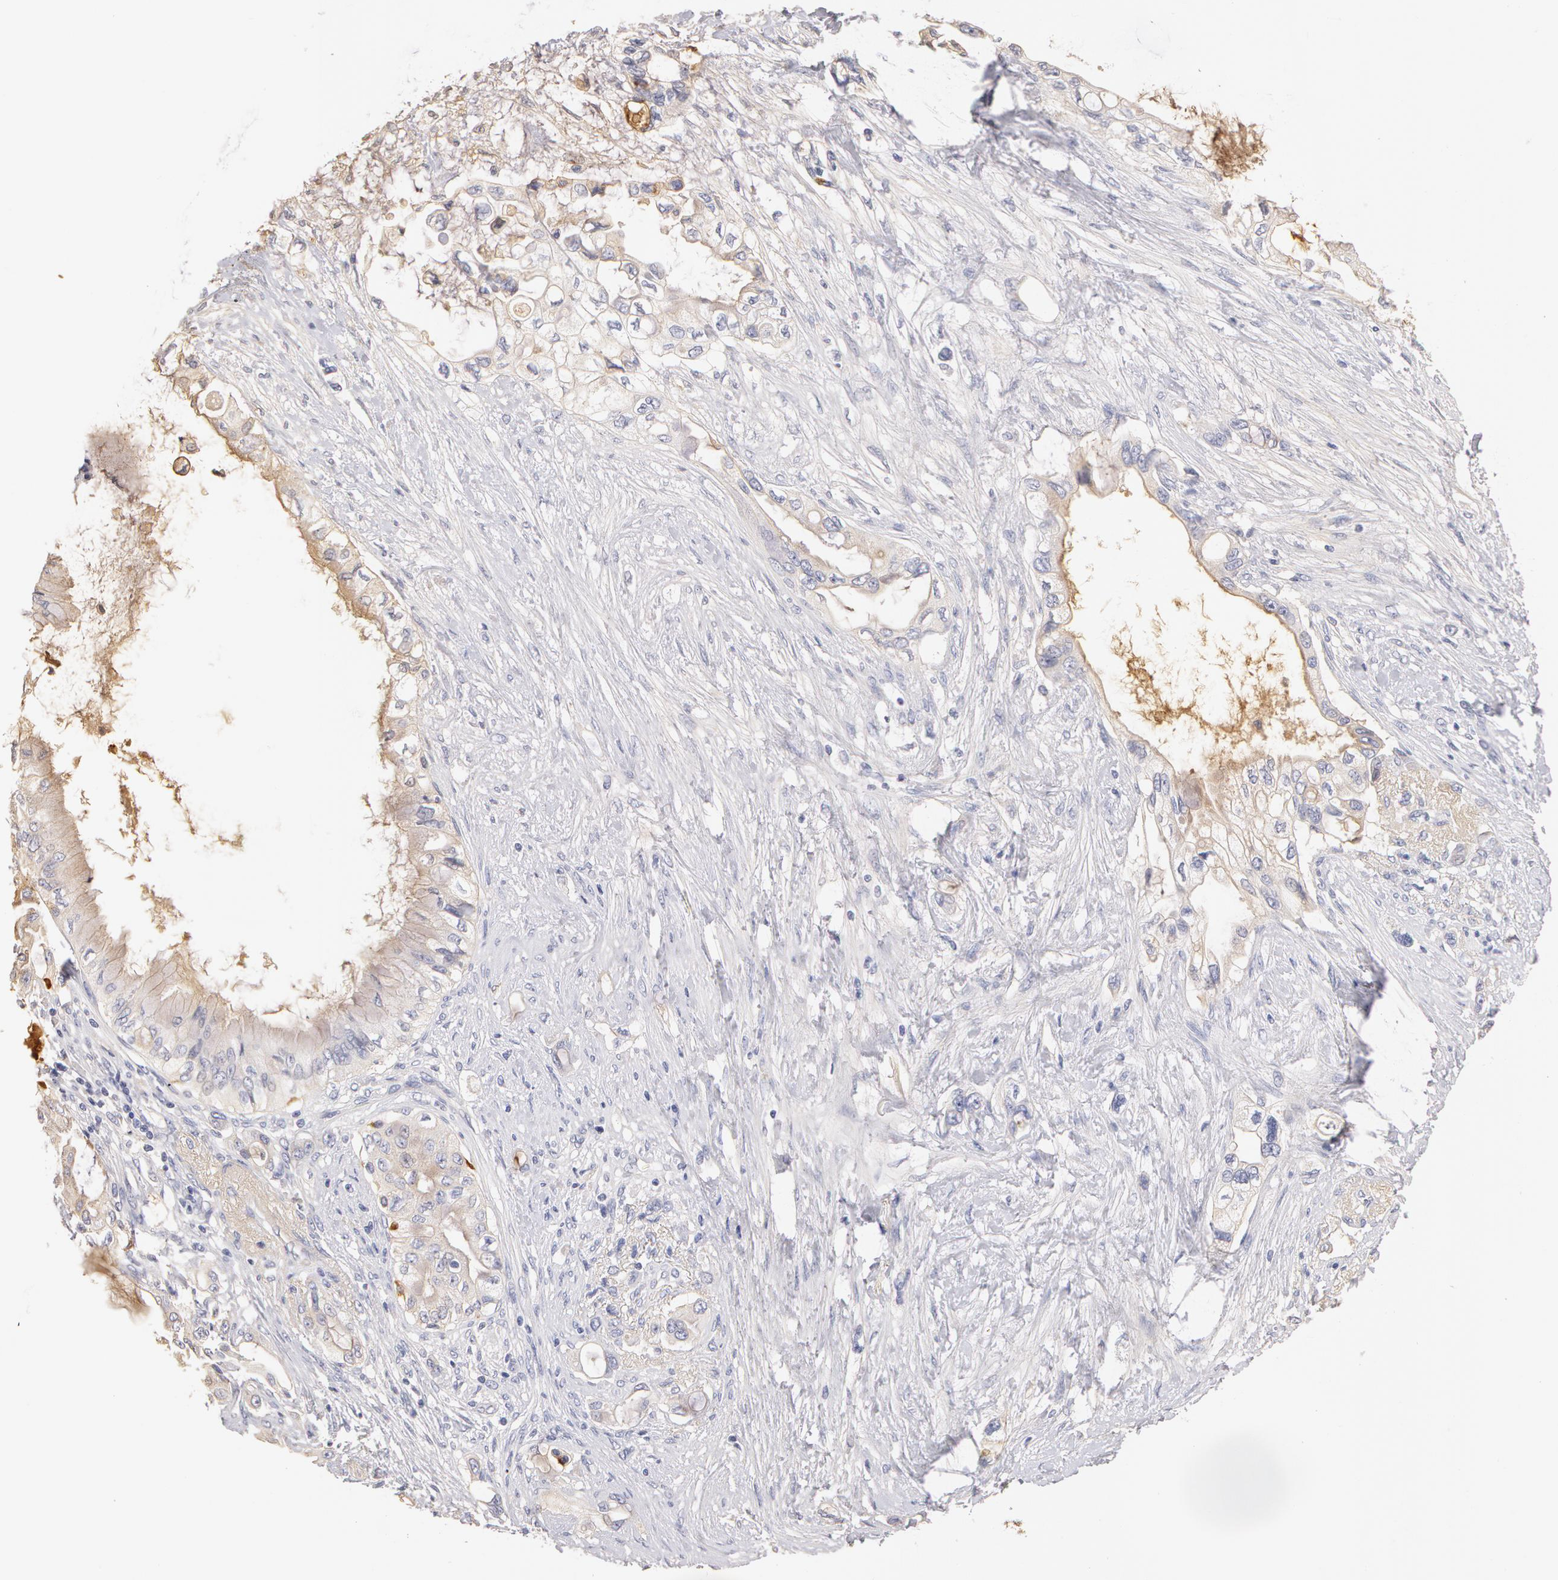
{"staining": {"intensity": "weak", "quantity": "25%-75%", "location": "cytoplasmic/membranous"}, "tissue": "pancreatic cancer", "cell_type": "Tumor cells", "image_type": "cancer", "snomed": [{"axis": "morphology", "description": "Adenocarcinoma, NOS"}, {"axis": "topography", "description": "Pancreas"}], "caption": "A micrograph of adenocarcinoma (pancreatic) stained for a protein reveals weak cytoplasmic/membranous brown staining in tumor cells.", "gene": "TF", "patient": {"sex": "female", "age": 70}}